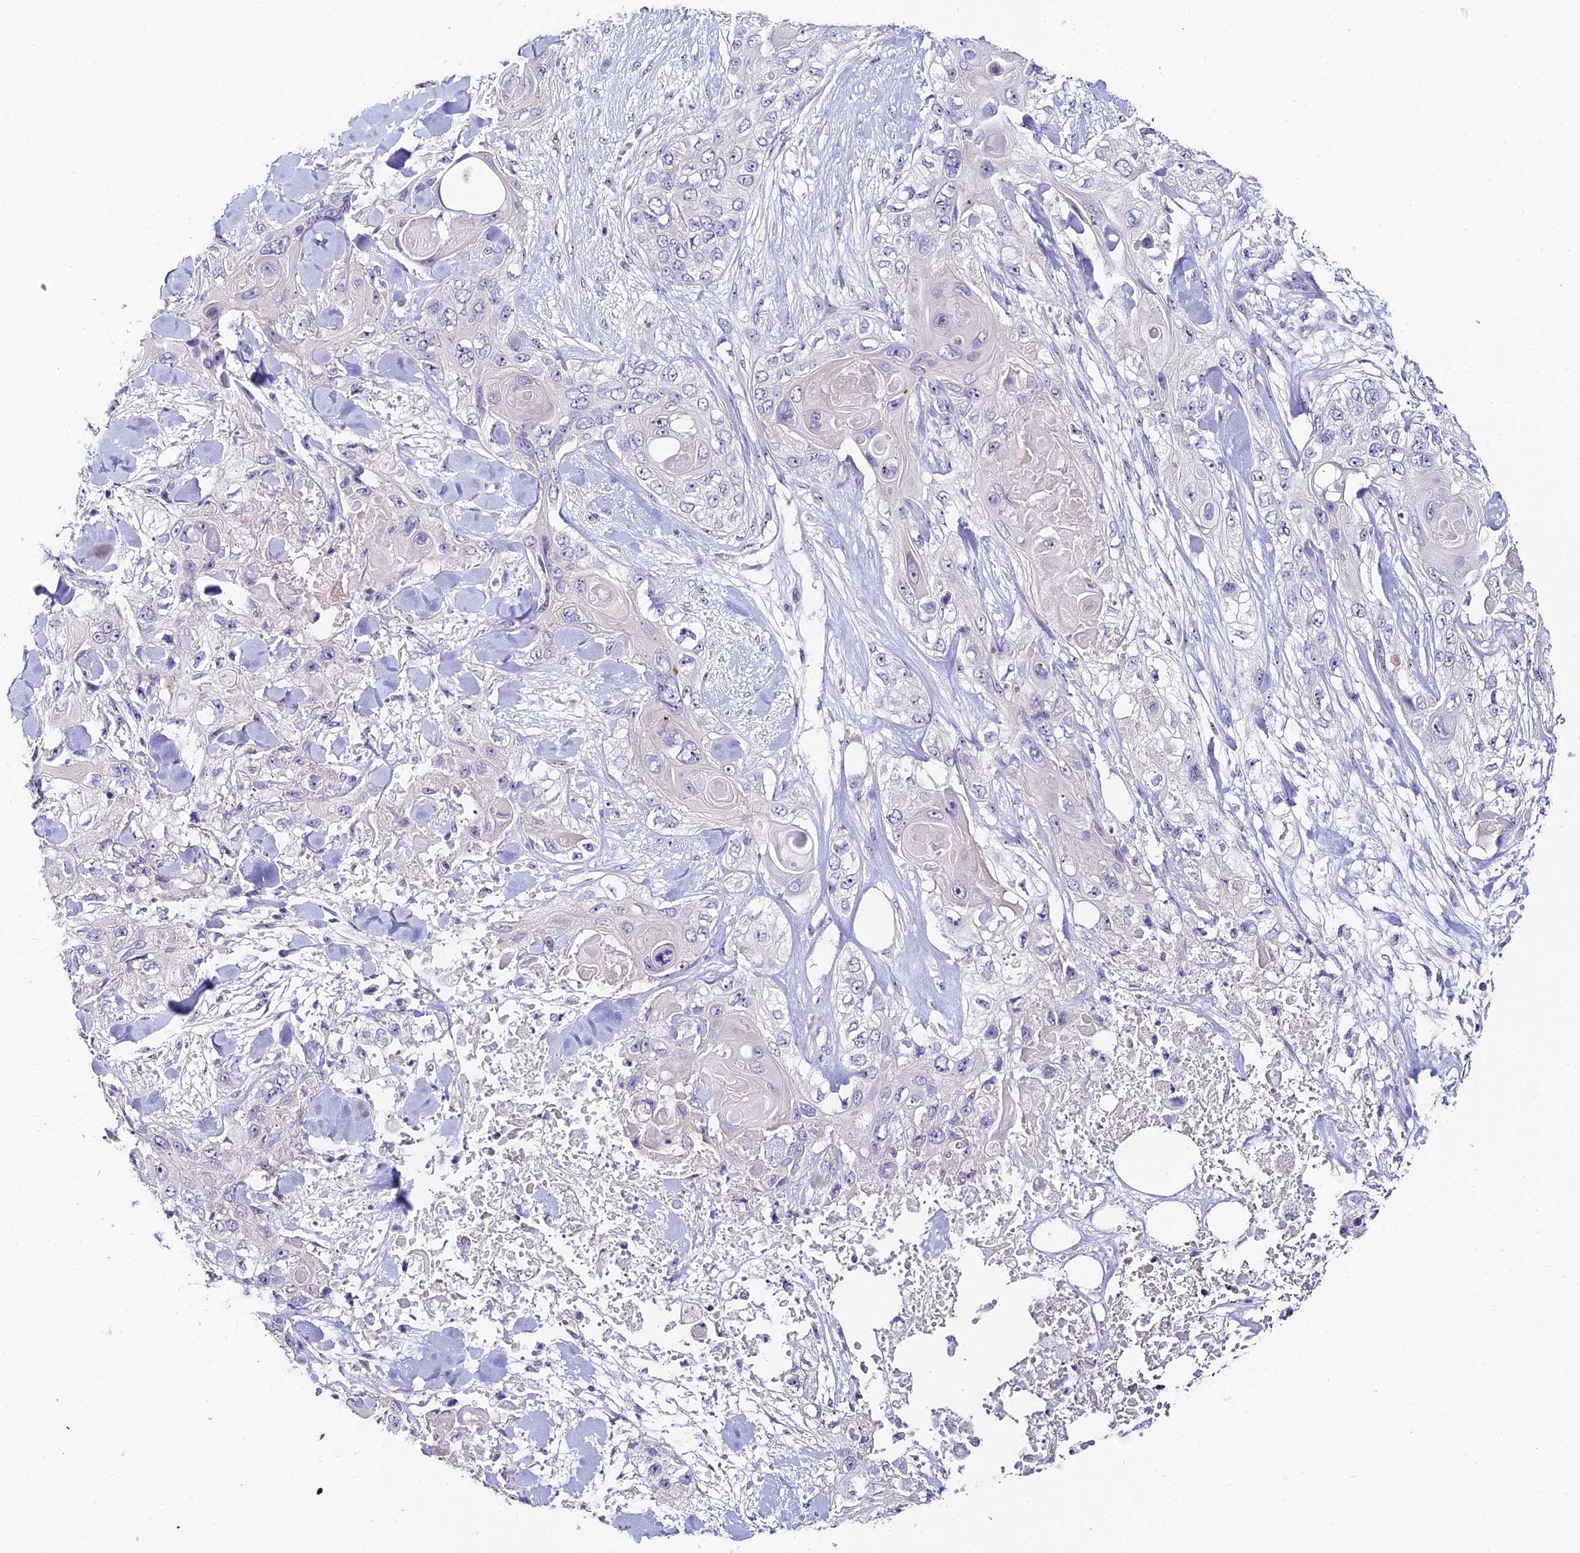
{"staining": {"intensity": "negative", "quantity": "none", "location": "none"}, "tissue": "skin cancer", "cell_type": "Tumor cells", "image_type": "cancer", "snomed": [{"axis": "morphology", "description": "Normal tissue, NOS"}, {"axis": "morphology", "description": "Squamous cell carcinoma, NOS"}, {"axis": "topography", "description": "Skin"}], "caption": "Histopathology image shows no significant protein staining in tumor cells of skin cancer (squamous cell carcinoma).", "gene": "DUSP29", "patient": {"sex": "male", "age": 72}}